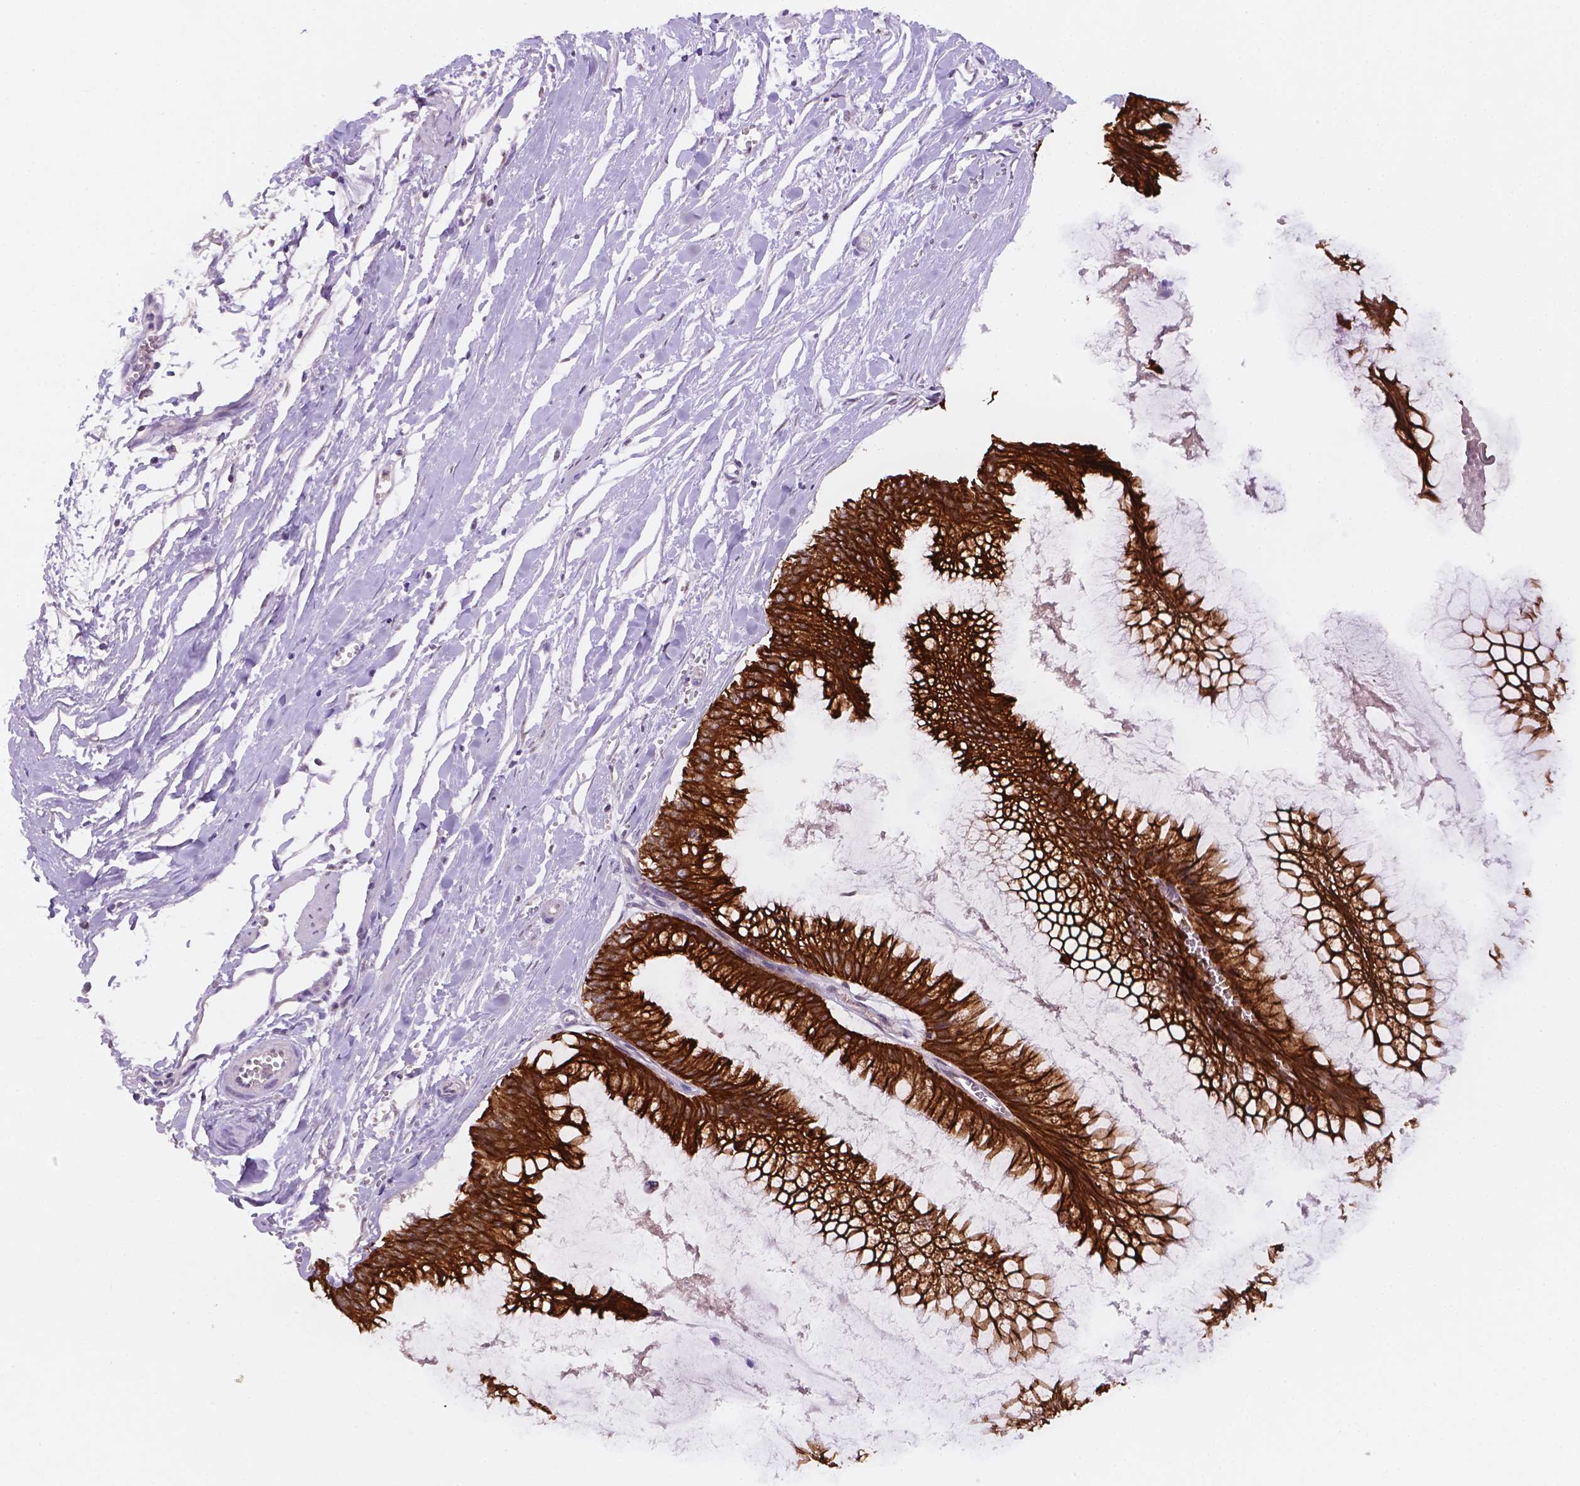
{"staining": {"intensity": "strong", "quantity": ">75%", "location": "cytoplasmic/membranous"}, "tissue": "ovarian cancer", "cell_type": "Tumor cells", "image_type": "cancer", "snomed": [{"axis": "morphology", "description": "Cystadenocarcinoma, mucinous, NOS"}, {"axis": "topography", "description": "Ovary"}], "caption": "Tumor cells demonstrate strong cytoplasmic/membranous expression in approximately >75% of cells in ovarian mucinous cystadenocarcinoma. (IHC, brightfield microscopy, high magnification).", "gene": "SHLD3", "patient": {"sex": "female", "age": 44}}